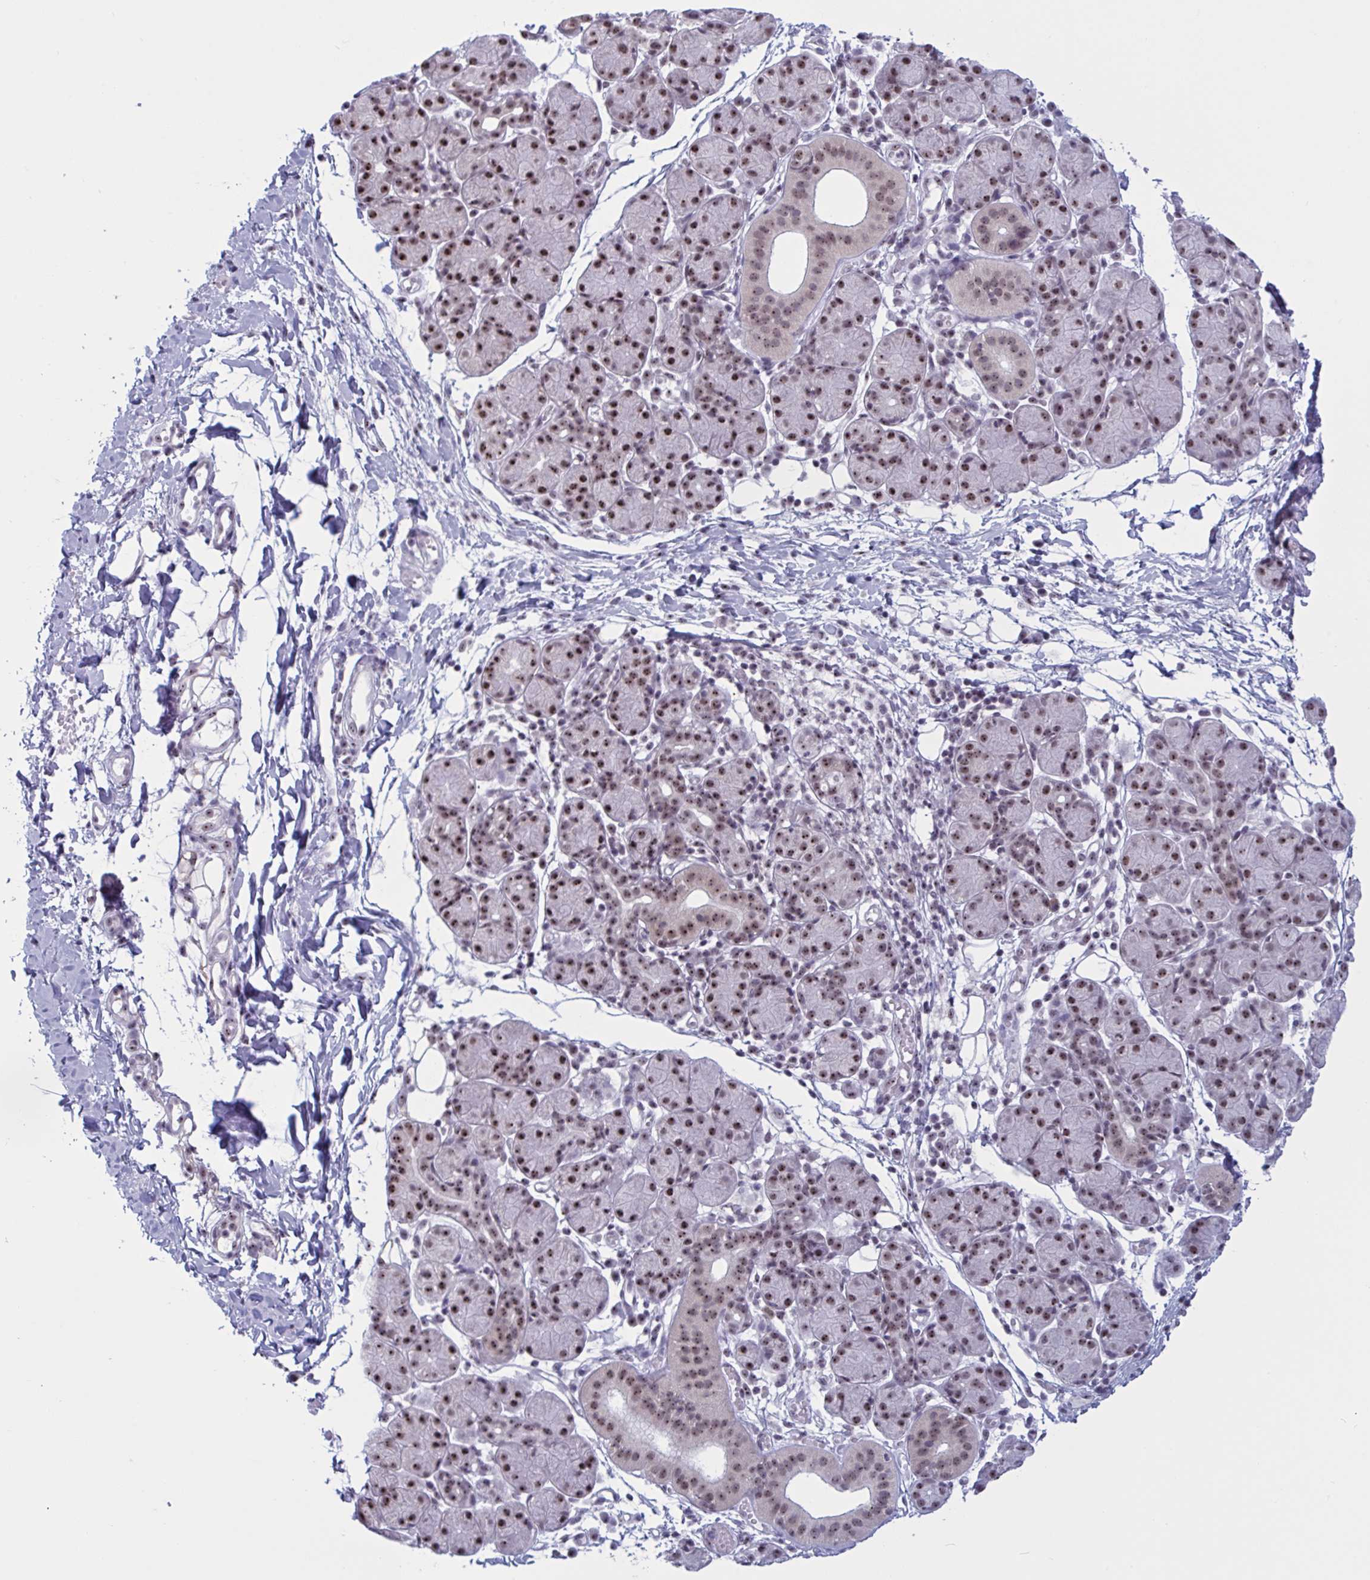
{"staining": {"intensity": "moderate", "quantity": ">75%", "location": "nuclear"}, "tissue": "salivary gland", "cell_type": "Glandular cells", "image_type": "normal", "snomed": [{"axis": "morphology", "description": "Normal tissue, NOS"}, {"axis": "morphology", "description": "Inflammation, NOS"}, {"axis": "topography", "description": "Lymph node"}, {"axis": "topography", "description": "Salivary gland"}], "caption": "High-magnification brightfield microscopy of benign salivary gland stained with DAB (brown) and counterstained with hematoxylin (blue). glandular cells exhibit moderate nuclear staining is present in approximately>75% of cells.", "gene": "TGM6", "patient": {"sex": "male", "age": 3}}